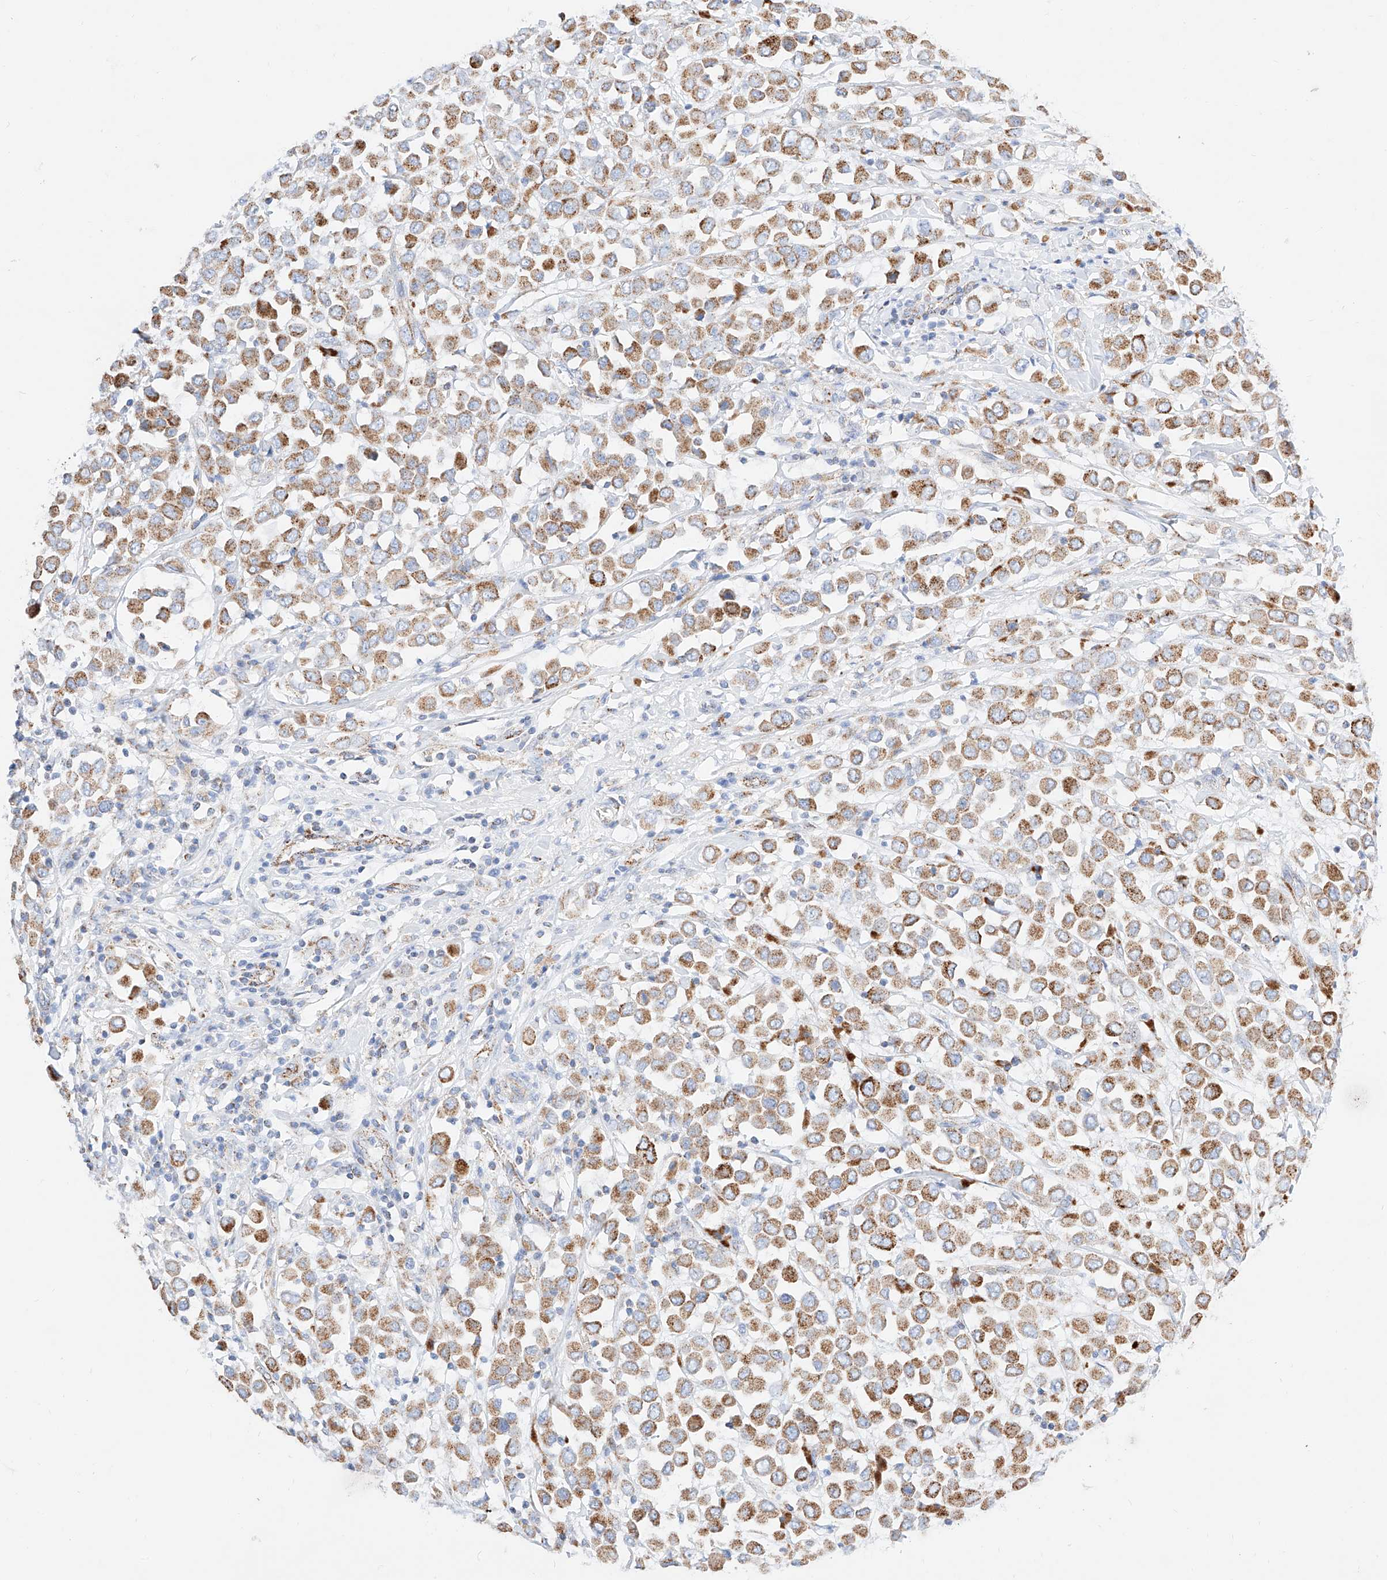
{"staining": {"intensity": "moderate", "quantity": ">75%", "location": "cytoplasmic/membranous"}, "tissue": "breast cancer", "cell_type": "Tumor cells", "image_type": "cancer", "snomed": [{"axis": "morphology", "description": "Duct carcinoma"}, {"axis": "topography", "description": "Breast"}], "caption": "Breast cancer (invasive ductal carcinoma) stained with a brown dye exhibits moderate cytoplasmic/membranous positive staining in about >75% of tumor cells.", "gene": "C6orf62", "patient": {"sex": "female", "age": 61}}